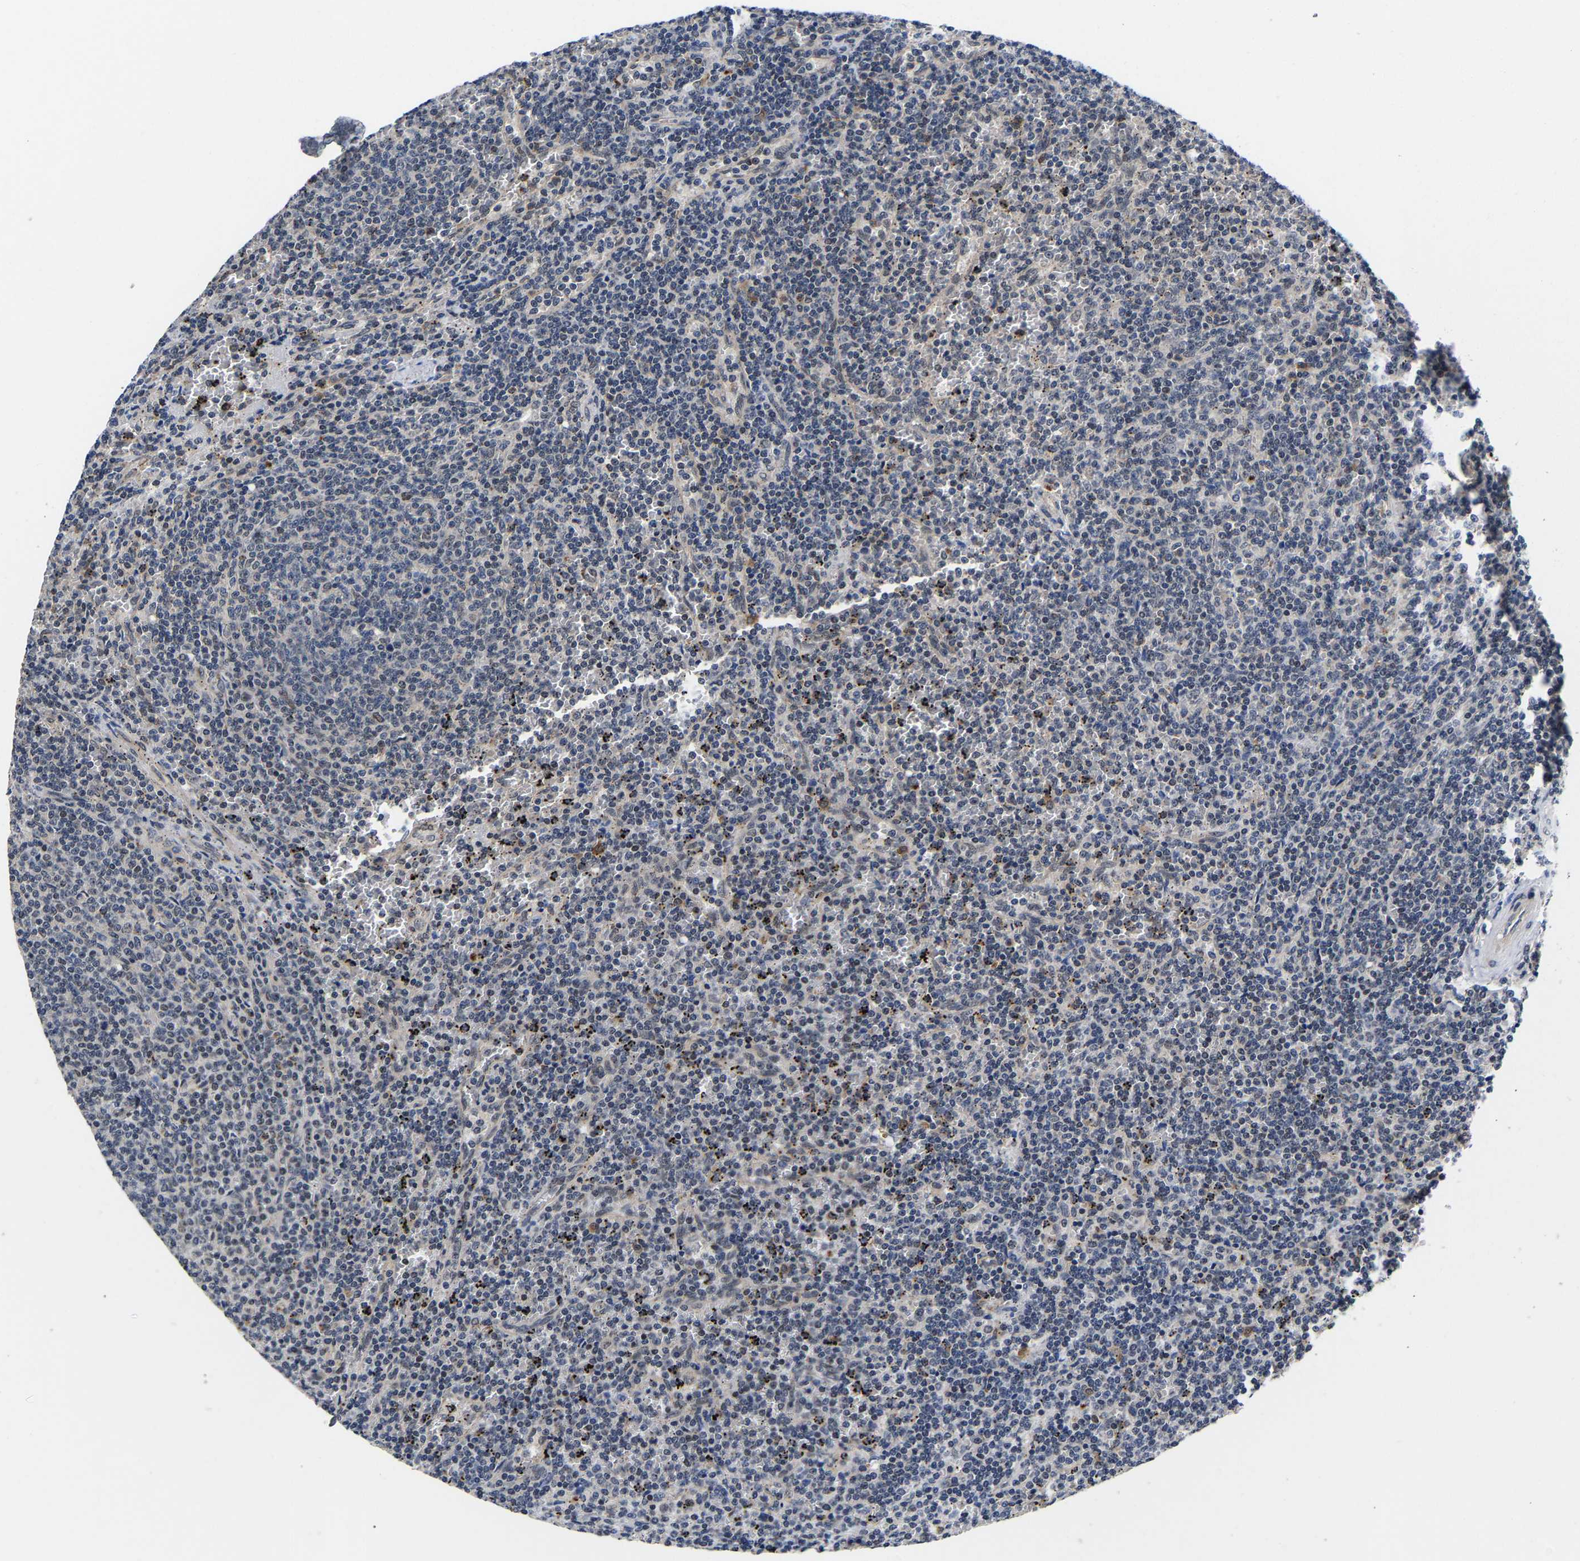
{"staining": {"intensity": "negative", "quantity": "none", "location": "none"}, "tissue": "lymphoma", "cell_type": "Tumor cells", "image_type": "cancer", "snomed": [{"axis": "morphology", "description": "Malignant lymphoma, non-Hodgkin's type, Low grade"}, {"axis": "topography", "description": "Spleen"}], "caption": "The IHC image has no significant positivity in tumor cells of malignant lymphoma, non-Hodgkin's type (low-grade) tissue.", "gene": "METTL16", "patient": {"sex": "female", "age": 50}}